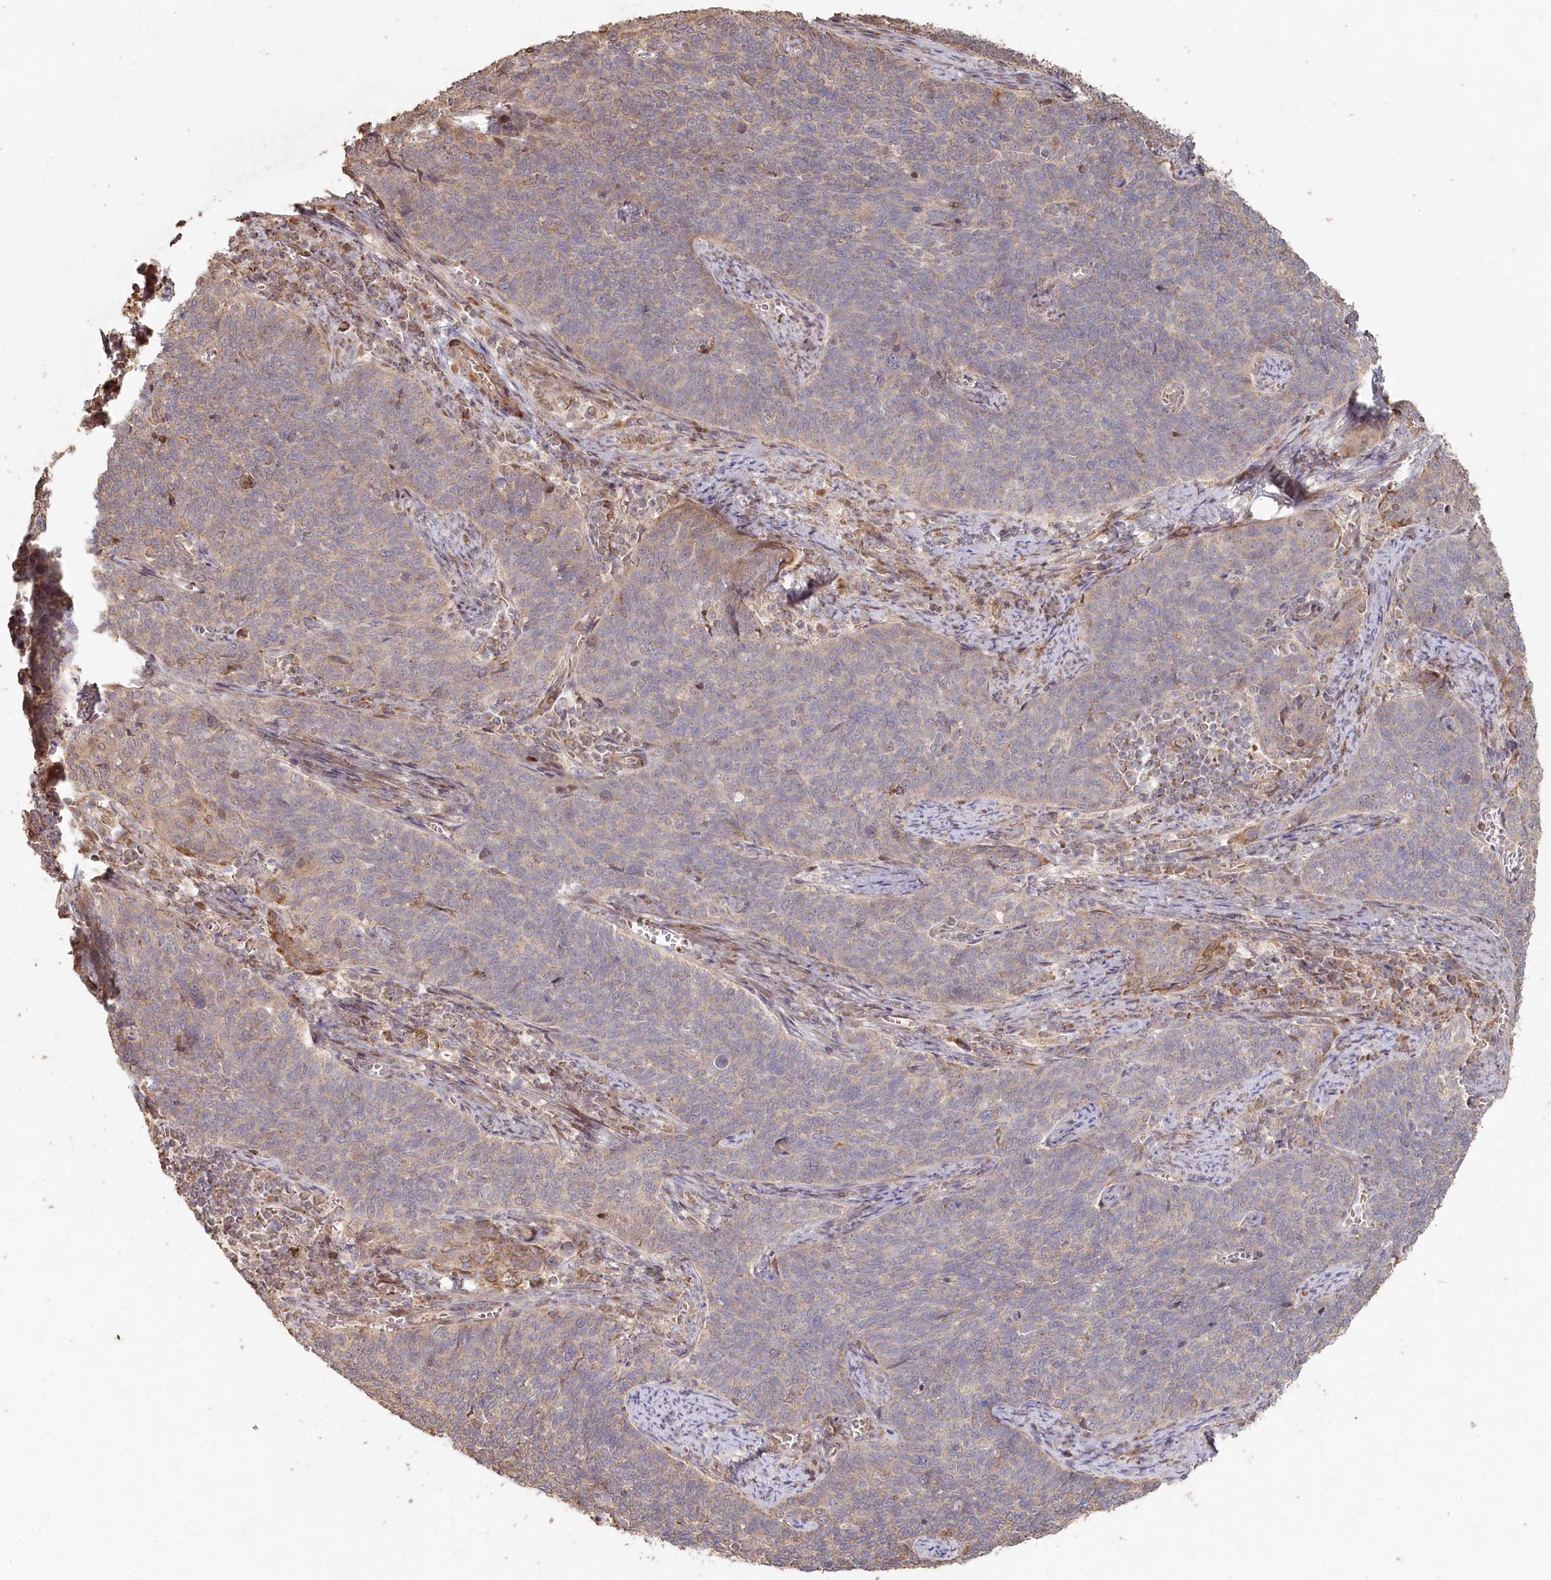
{"staining": {"intensity": "negative", "quantity": "none", "location": "none"}, "tissue": "cervical cancer", "cell_type": "Tumor cells", "image_type": "cancer", "snomed": [{"axis": "morphology", "description": "Squamous cell carcinoma, NOS"}, {"axis": "topography", "description": "Cervix"}], "caption": "Micrograph shows no protein expression in tumor cells of cervical squamous cell carcinoma tissue.", "gene": "HAL", "patient": {"sex": "female", "age": 39}}